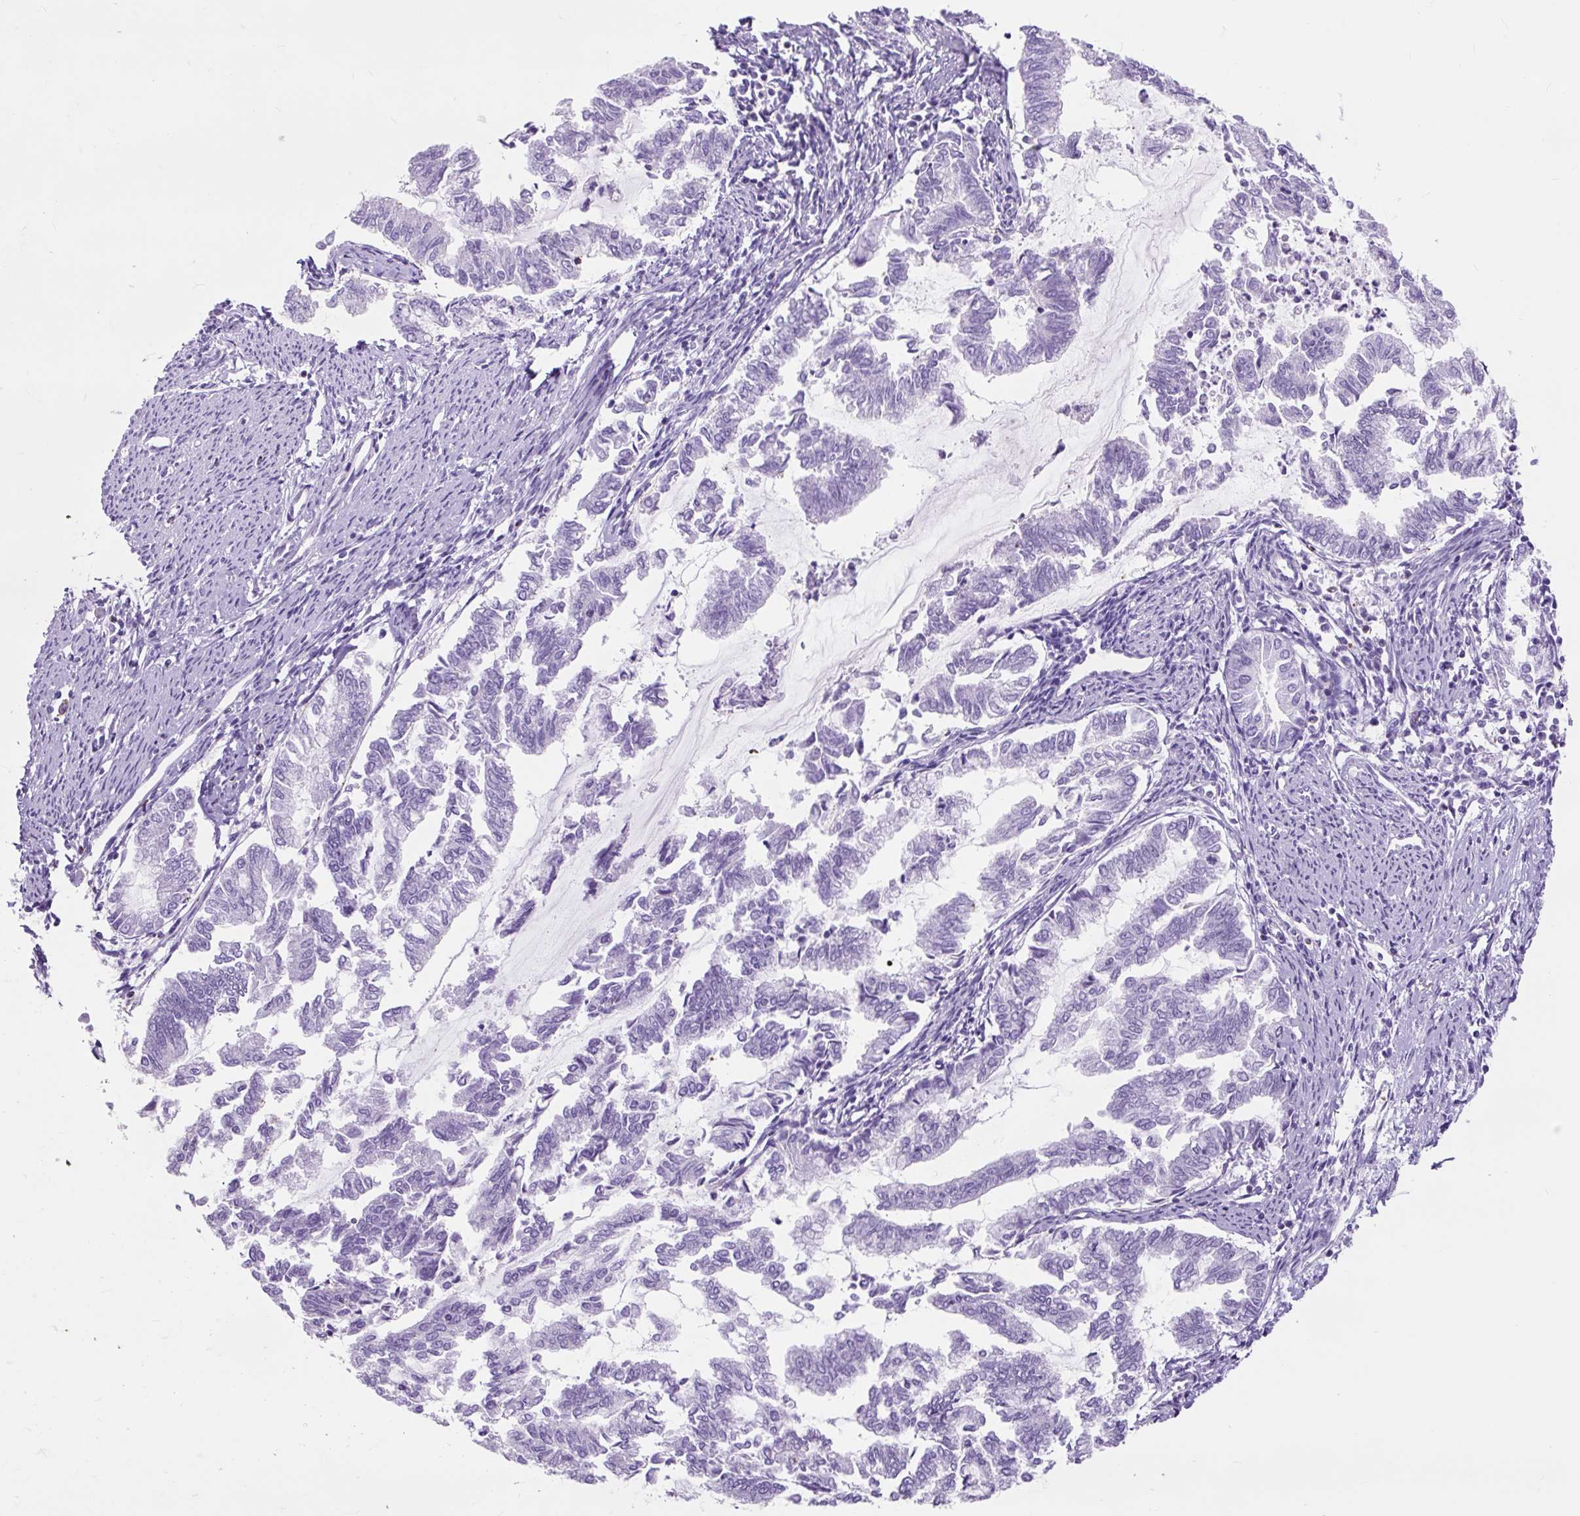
{"staining": {"intensity": "negative", "quantity": "none", "location": "none"}, "tissue": "endometrial cancer", "cell_type": "Tumor cells", "image_type": "cancer", "snomed": [{"axis": "morphology", "description": "Adenocarcinoma, NOS"}, {"axis": "topography", "description": "Endometrium"}], "caption": "This is an immunohistochemistry (IHC) micrograph of endometrial cancer. There is no positivity in tumor cells.", "gene": "OR10A7", "patient": {"sex": "female", "age": 79}}